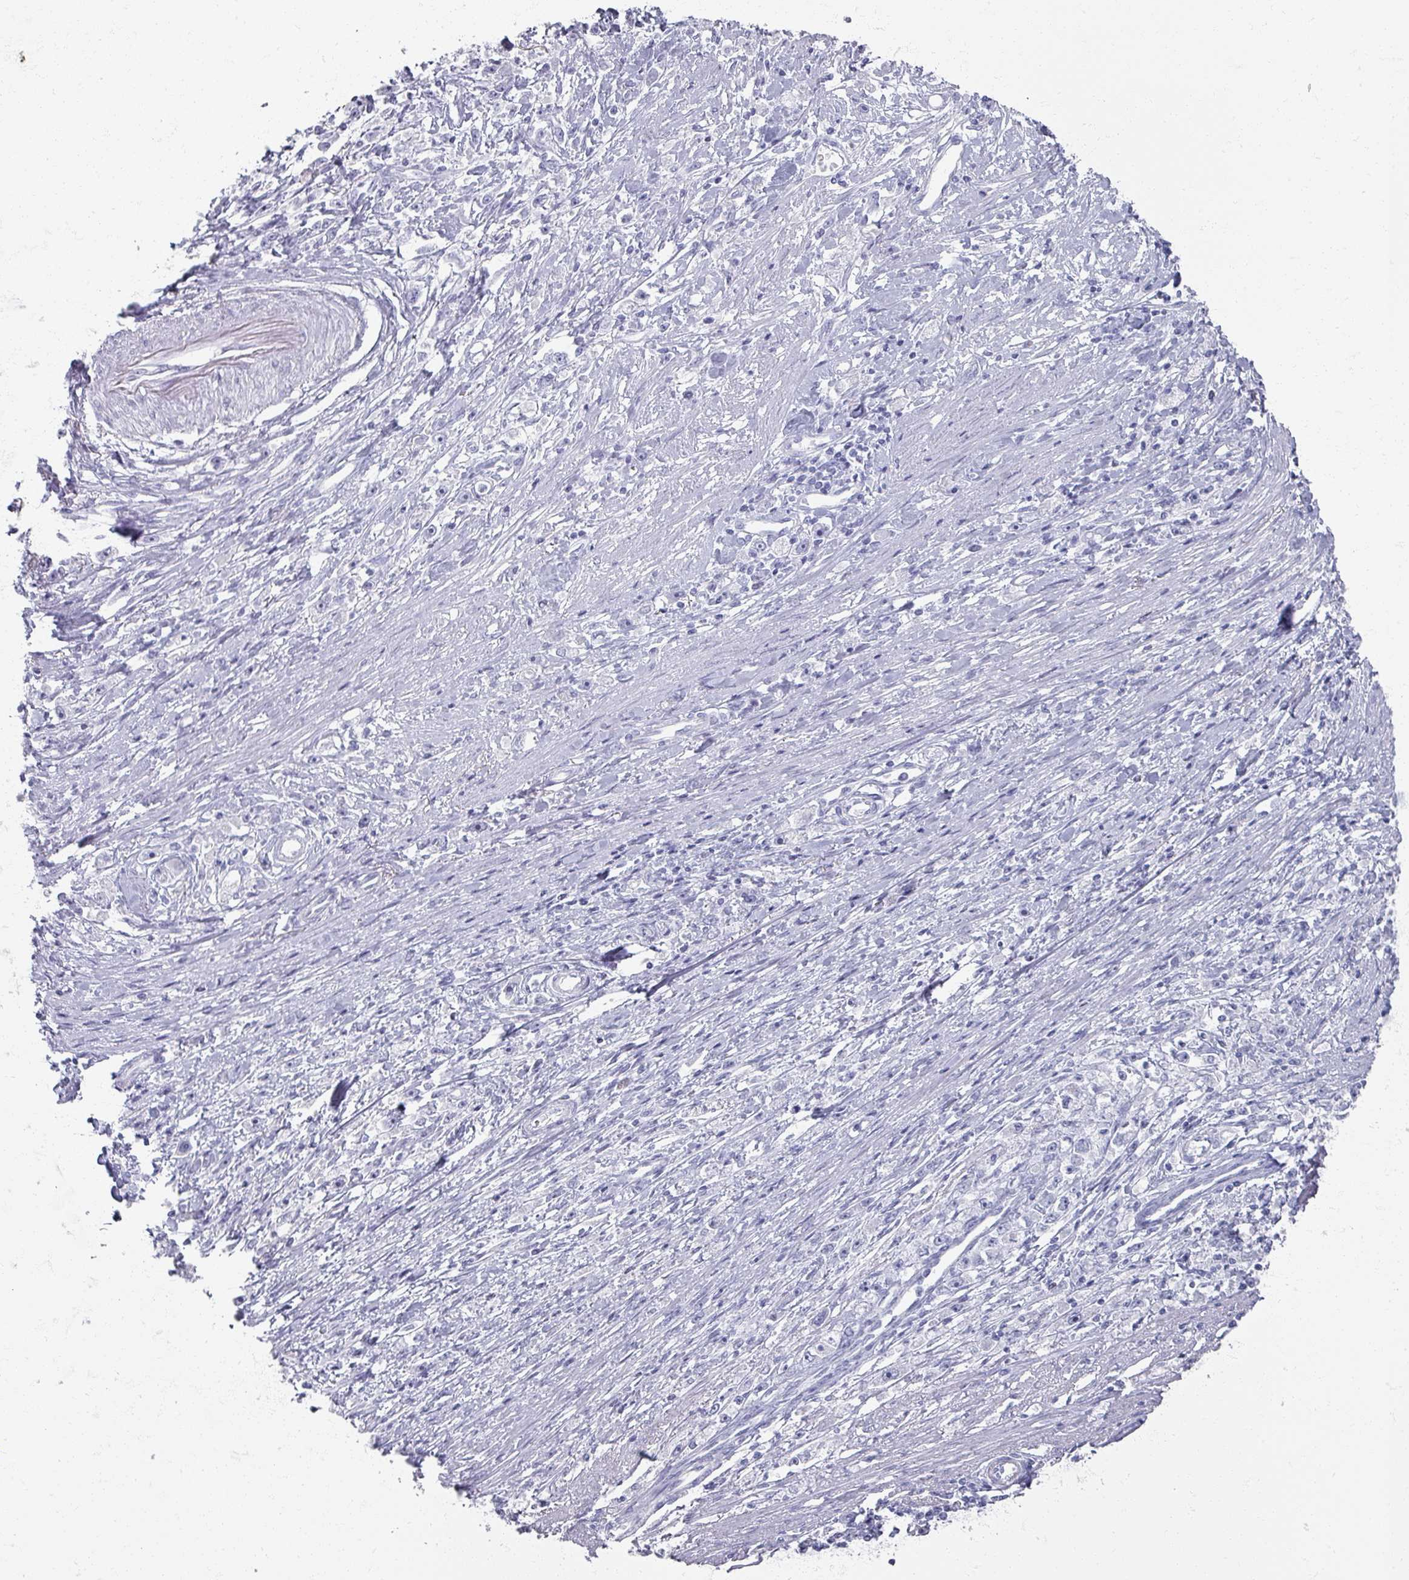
{"staining": {"intensity": "negative", "quantity": "none", "location": "none"}, "tissue": "stomach cancer", "cell_type": "Tumor cells", "image_type": "cancer", "snomed": [{"axis": "morphology", "description": "Adenocarcinoma, NOS"}, {"axis": "topography", "description": "Stomach"}], "caption": "Immunohistochemistry (IHC) photomicrograph of neoplastic tissue: stomach cancer stained with DAB reveals no significant protein expression in tumor cells.", "gene": "OMG", "patient": {"sex": "female", "age": 59}}